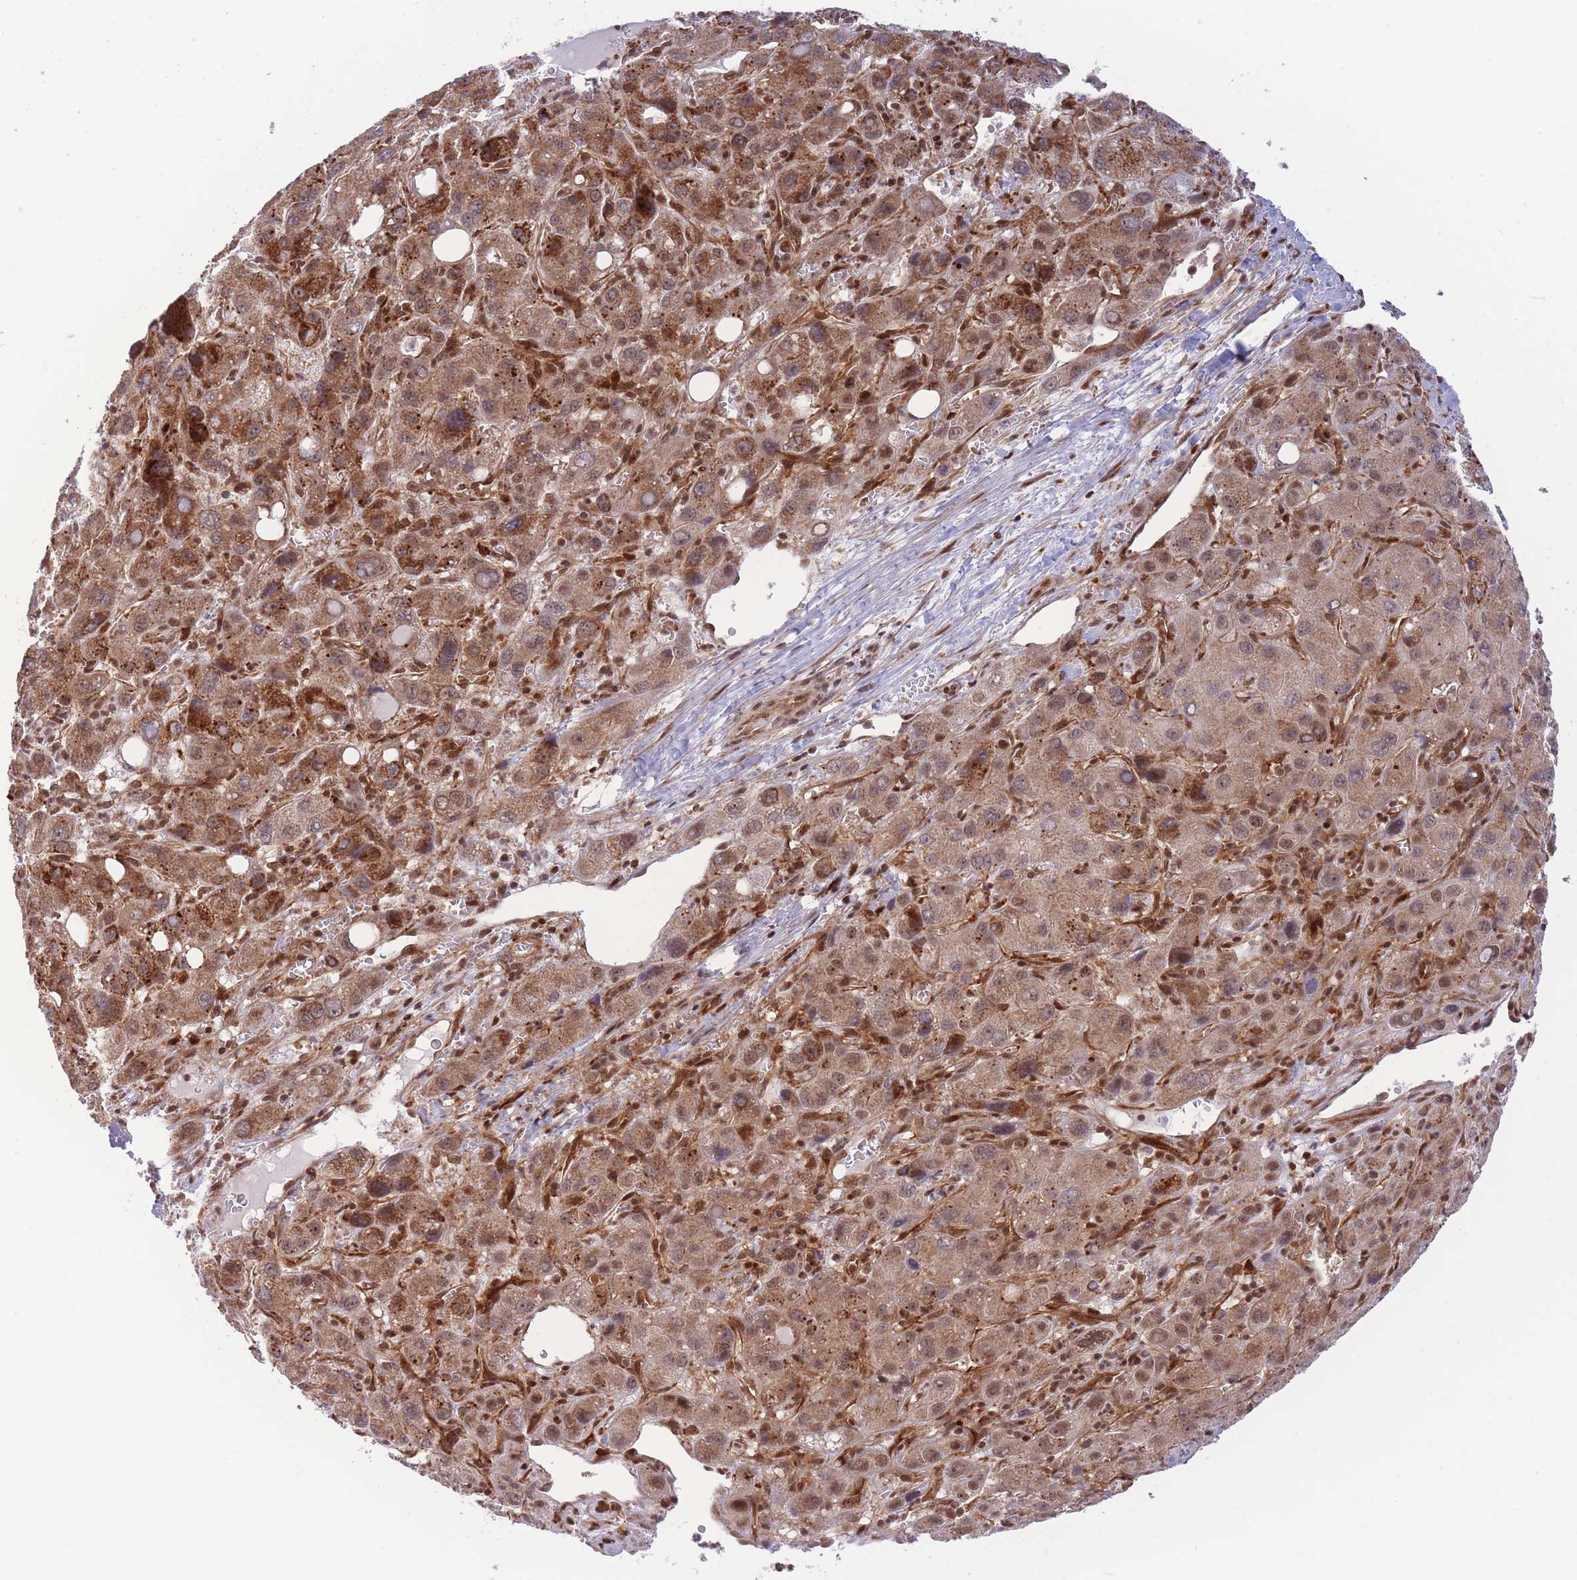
{"staining": {"intensity": "moderate", "quantity": ">75%", "location": "cytoplasmic/membranous,nuclear"}, "tissue": "liver cancer", "cell_type": "Tumor cells", "image_type": "cancer", "snomed": [{"axis": "morphology", "description": "Carcinoma, Hepatocellular, NOS"}, {"axis": "topography", "description": "Liver"}], "caption": "Immunohistochemistry photomicrograph of human liver hepatocellular carcinoma stained for a protein (brown), which shows medium levels of moderate cytoplasmic/membranous and nuclear staining in approximately >75% of tumor cells.", "gene": "BOD1L1", "patient": {"sex": "male", "age": 55}}